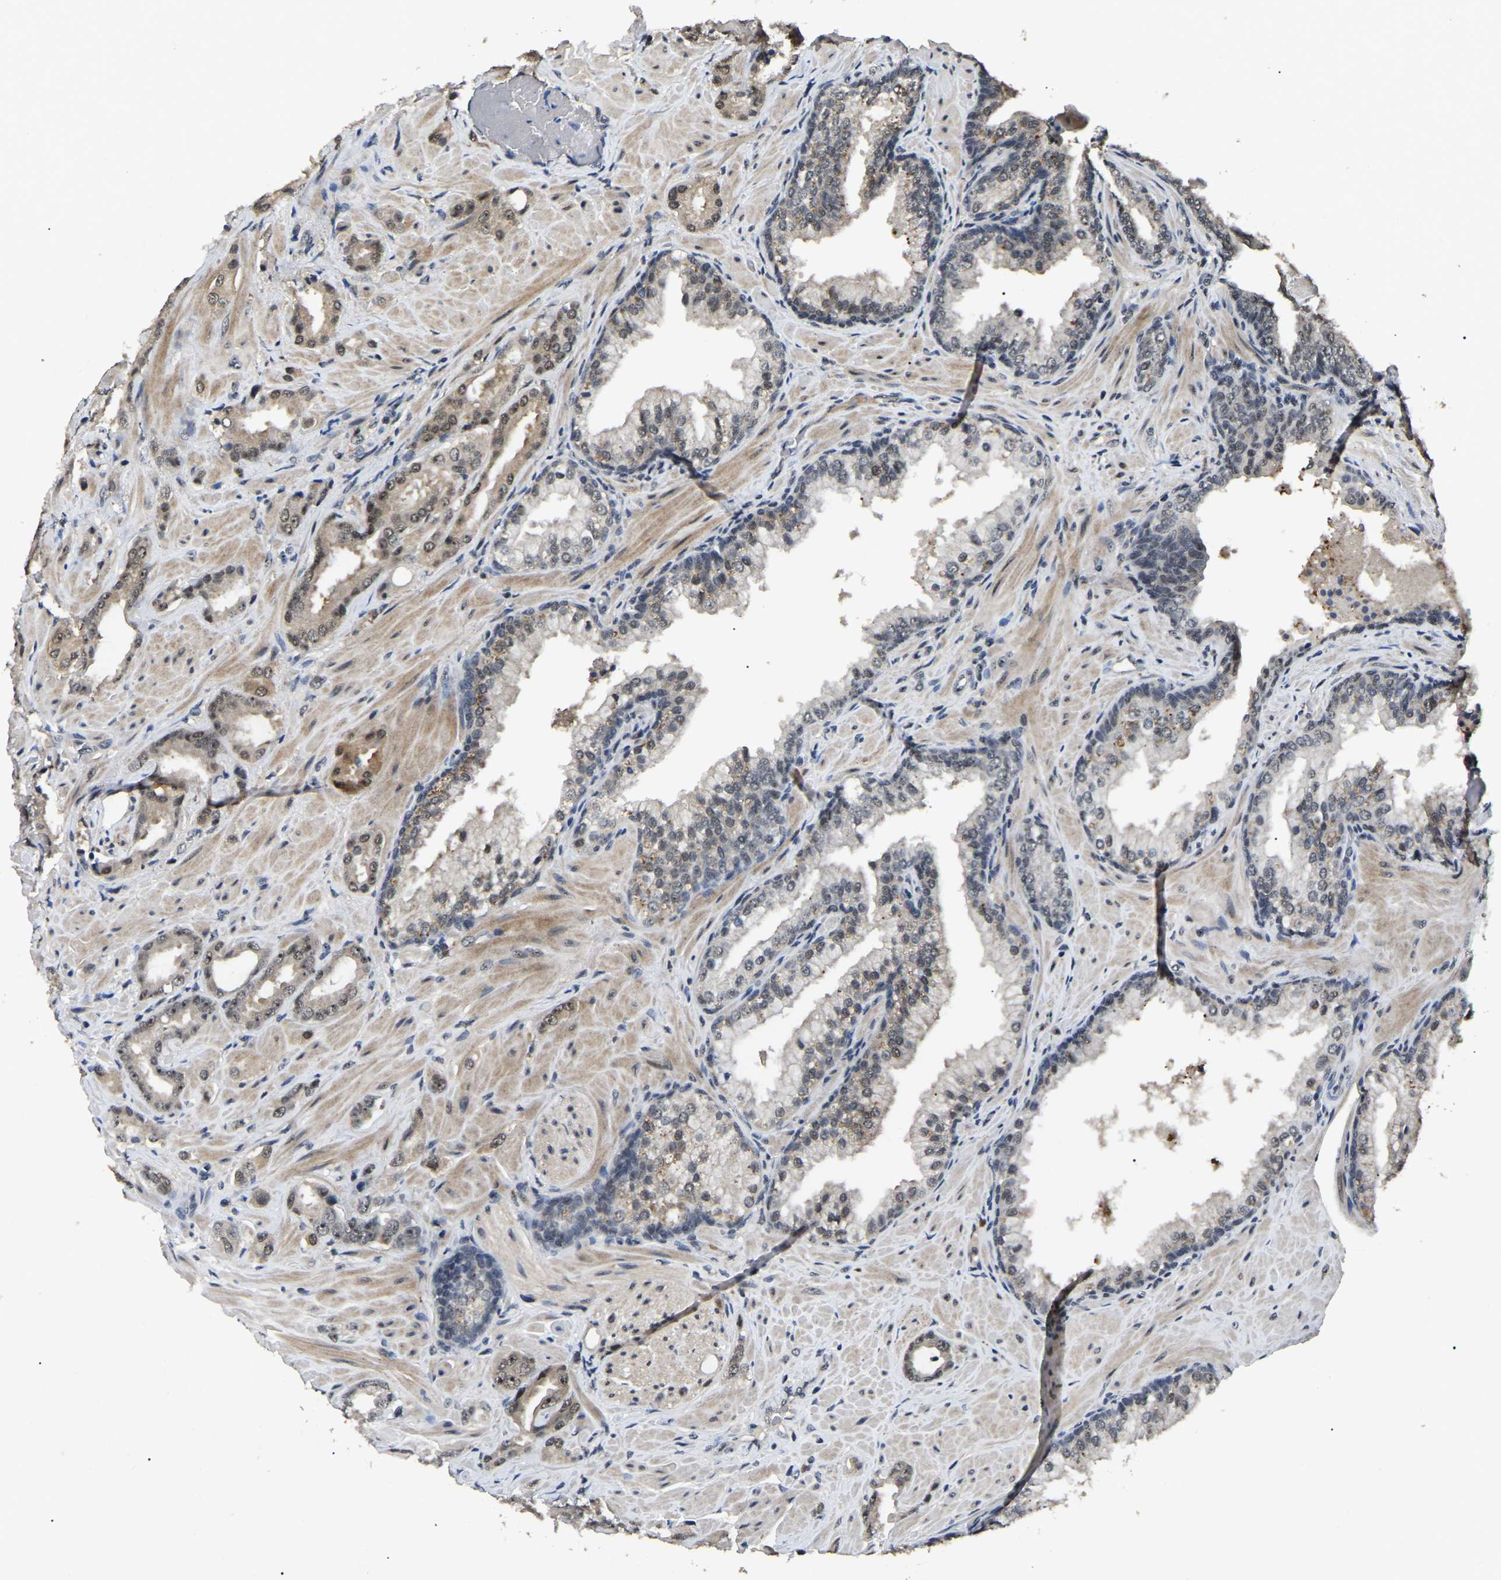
{"staining": {"intensity": "weak", "quantity": ">75%", "location": "nuclear"}, "tissue": "prostate cancer", "cell_type": "Tumor cells", "image_type": "cancer", "snomed": [{"axis": "morphology", "description": "Adenocarcinoma, High grade"}, {"axis": "topography", "description": "Prostate"}], "caption": "Prostate adenocarcinoma (high-grade) stained with a protein marker shows weak staining in tumor cells.", "gene": "PPM1E", "patient": {"sex": "male", "age": 64}}